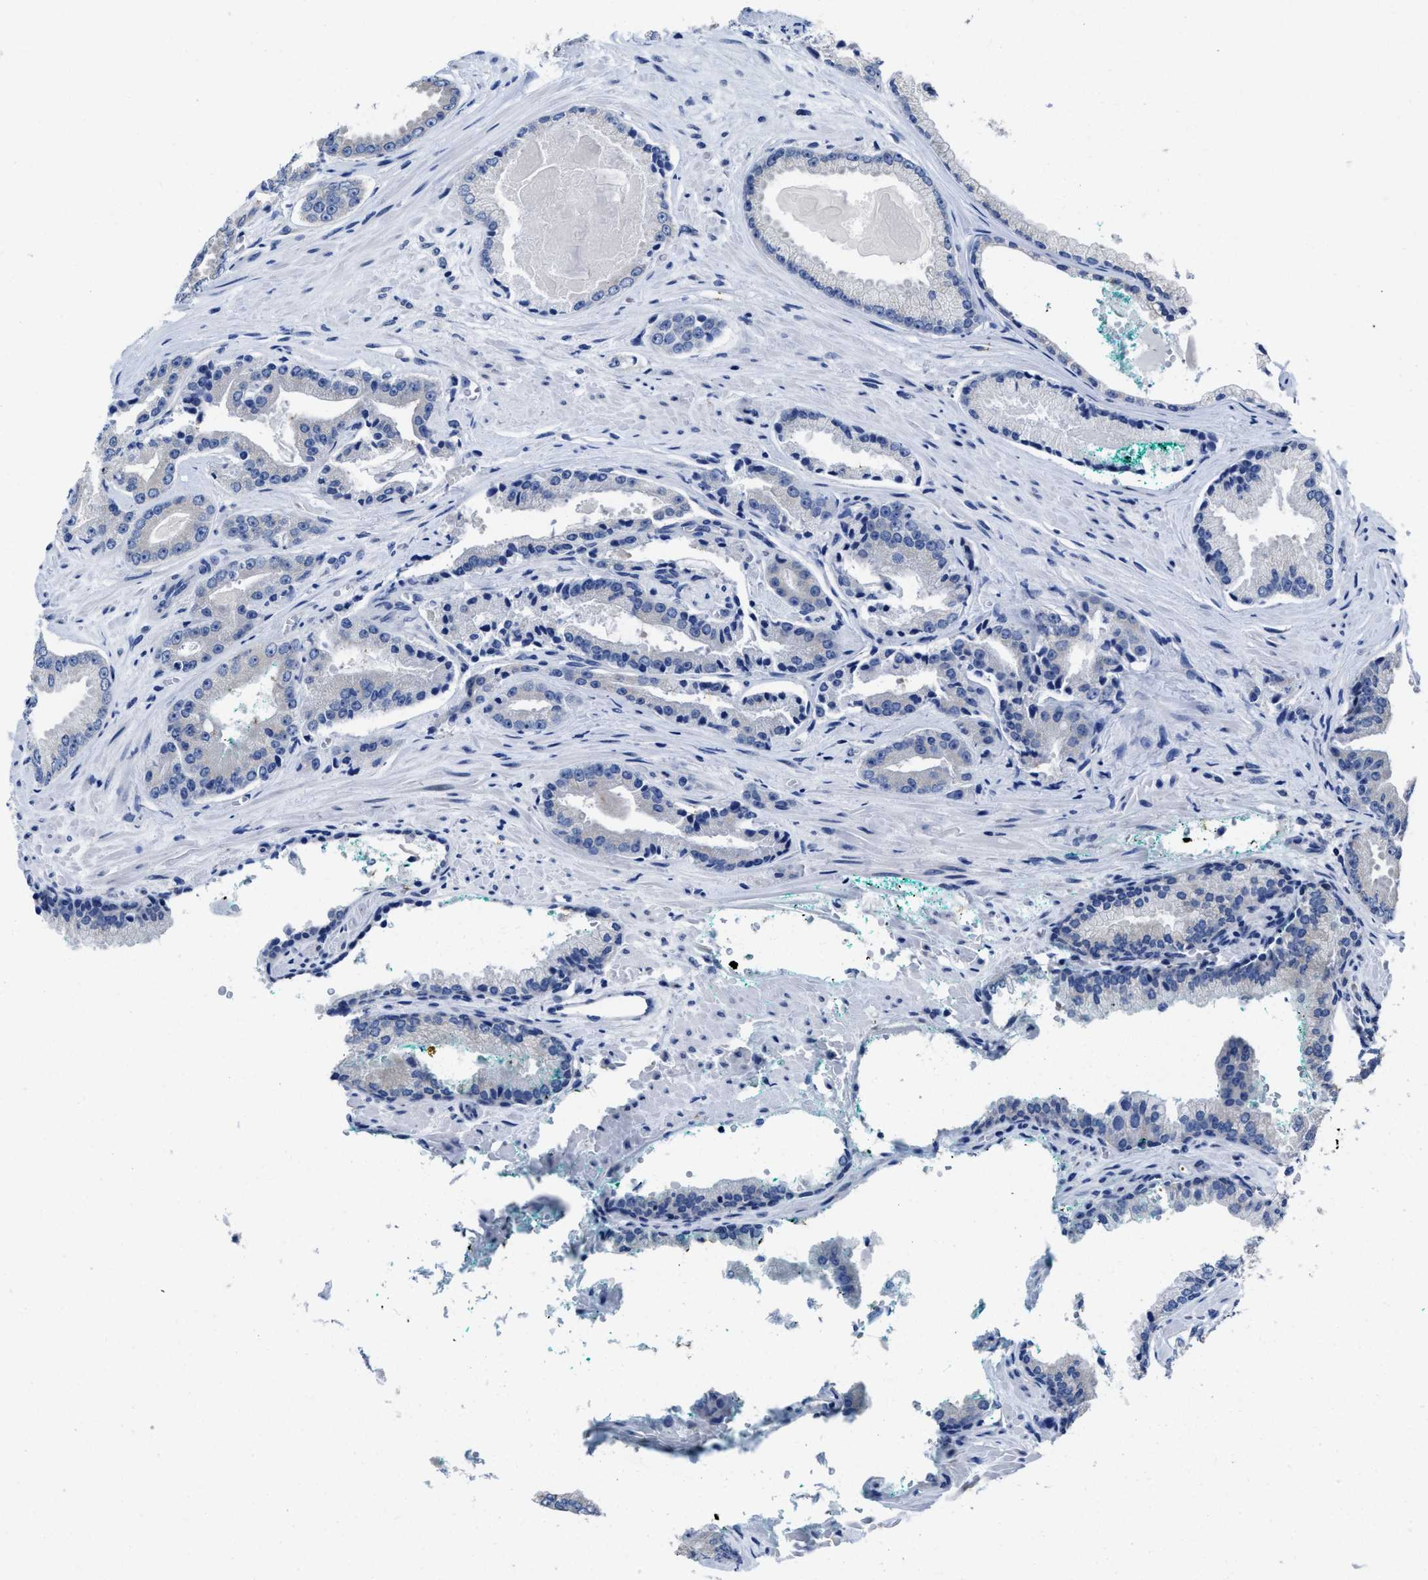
{"staining": {"intensity": "negative", "quantity": "none", "location": "none"}, "tissue": "prostate cancer", "cell_type": "Tumor cells", "image_type": "cancer", "snomed": [{"axis": "morphology", "description": "Adenocarcinoma, High grade"}, {"axis": "topography", "description": "Prostate"}], "caption": "A photomicrograph of prostate cancer (adenocarcinoma (high-grade)) stained for a protein demonstrates no brown staining in tumor cells. (Immunohistochemistry (ihc), brightfield microscopy, high magnification).", "gene": "HOOK1", "patient": {"sex": "male", "age": 71}}